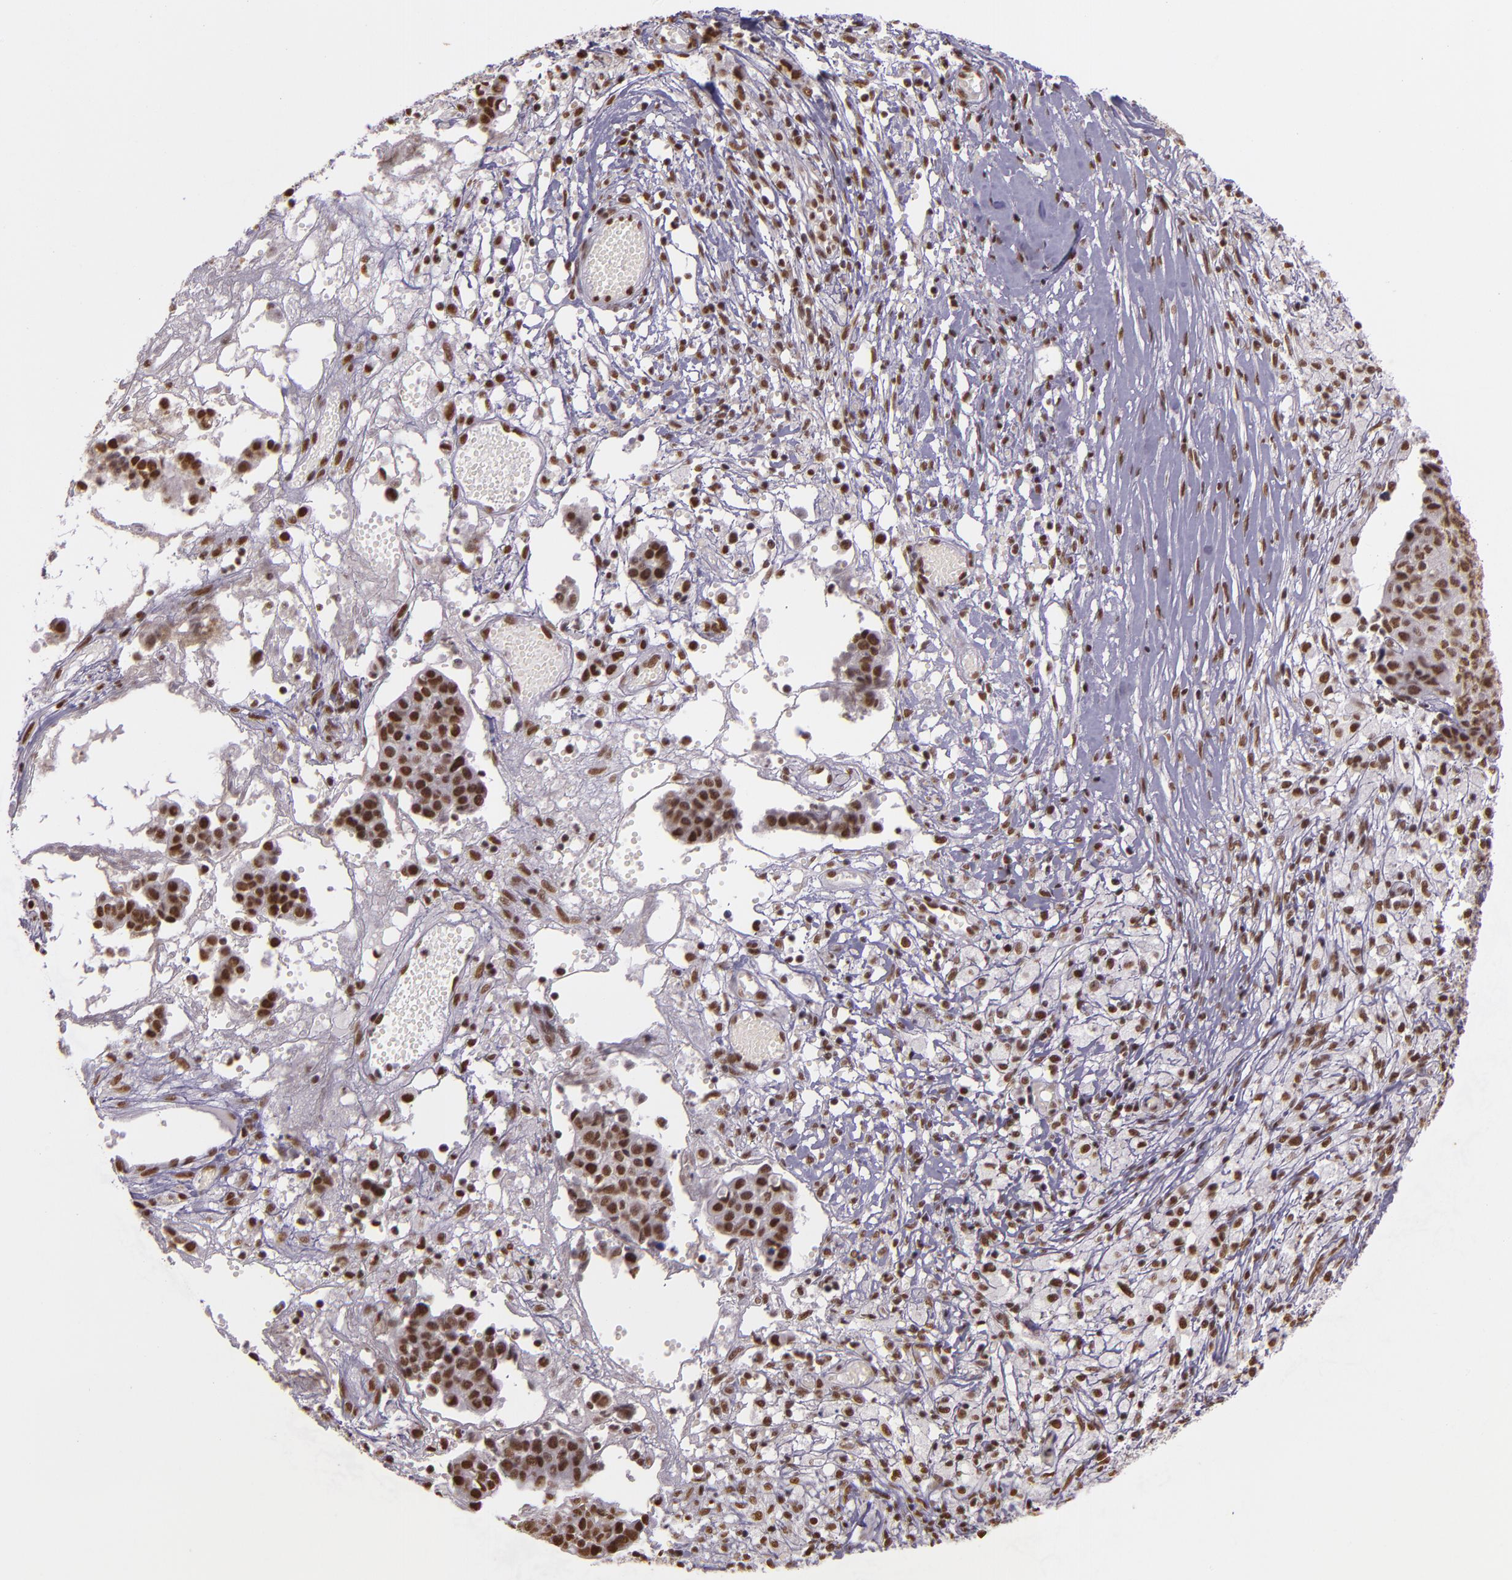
{"staining": {"intensity": "strong", "quantity": ">75%", "location": "nuclear"}, "tissue": "ovarian cancer", "cell_type": "Tumor cells", "image_type": "cancer", "snomed": [{"axis": "morphology", "description": "Carcinoma, endometroid"}, {"axis": "topography", "description": "Ovary"}], "caption": "Immunohistochemical staining of ovarian cancer (endometroid carcinoma) demonstrates high levels of strong nuclear protein positivity in about >75% of tumor cells.", "gene": "USF1", "patient": {"sex": "female", "age": 42}}